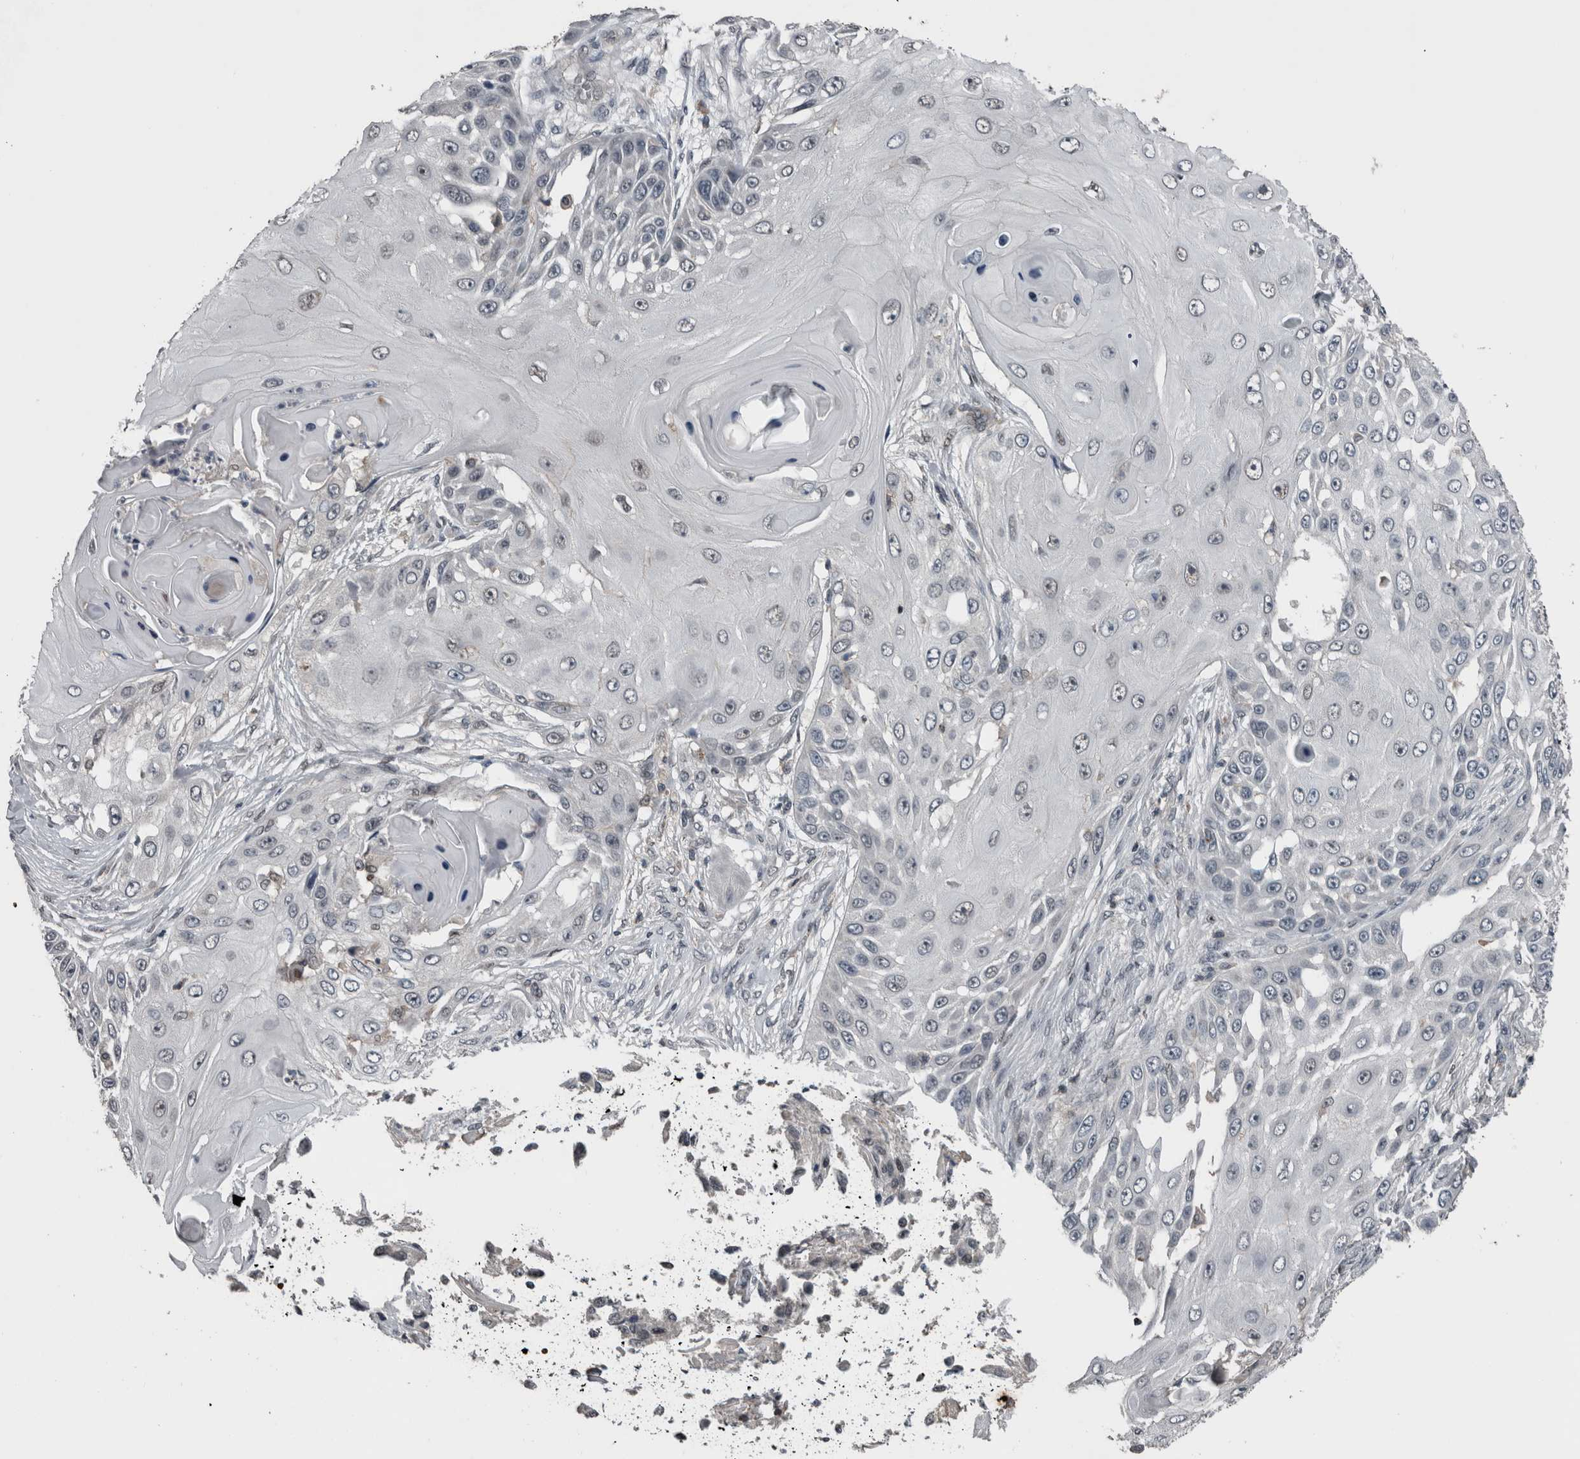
{"staining": {"intensity": "negative", "quantity": "none", "location": "none"}, "tissue": "skin cancer", "cell_type": "Tumor cells", "image_type": "cancer", "snomed": [{"axis": "morphology", "description": "Squamous cell carcinoma, NOS"}, {"axis": "topography", "description": "Skin"}], "caption": "An IHC photomicrograph of squamous cell carcinoma (skin) is shown. There is no staining in tumor cells of squamous cell carcinoma (skin). Nuclei are stained in blue.", "gene": "ZBTB21", "patient": {"sex": "female", "age": 44}}